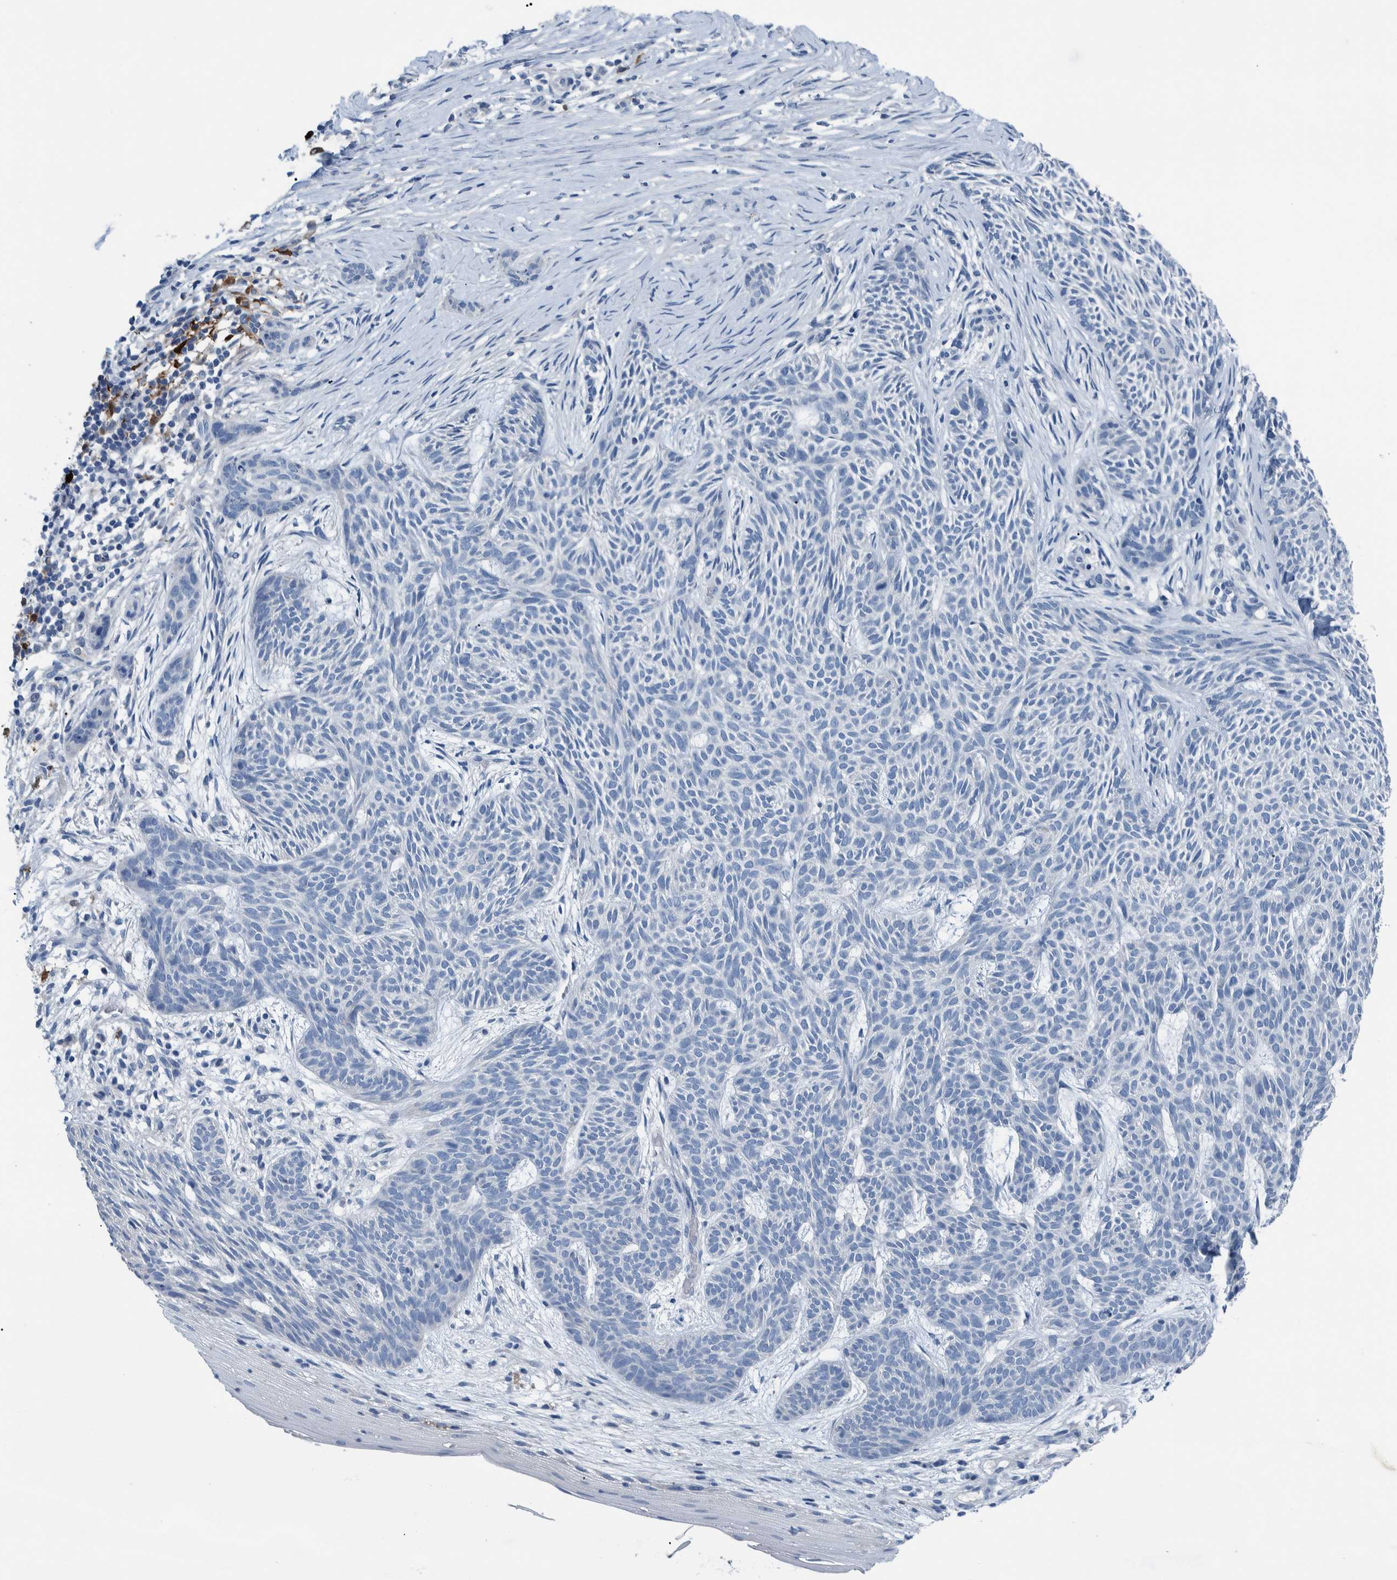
{"staining": {"intensity": "negative", "quantity": "none", "location": "none"}, "tissue": "skin cancer", "cell_type": "Tumor cells", "image_type": "cancer", "snomed": [{"axis": "morphology", "description": "Basal cell carcinoma"}, {"axis": "topography", "description": "Skin"}], "caption": "An image of human skin cancer is negative for staining in tumor cells. (Stains: DAB (3,3'-diaminobenzidine) immunohistochemistry (IHC) with hematoxylin counter stain, Microscopy: brightfield microscopy at high magnification).", "gene": "IDO1", "patient": {"sex": "female", "age": 59}}